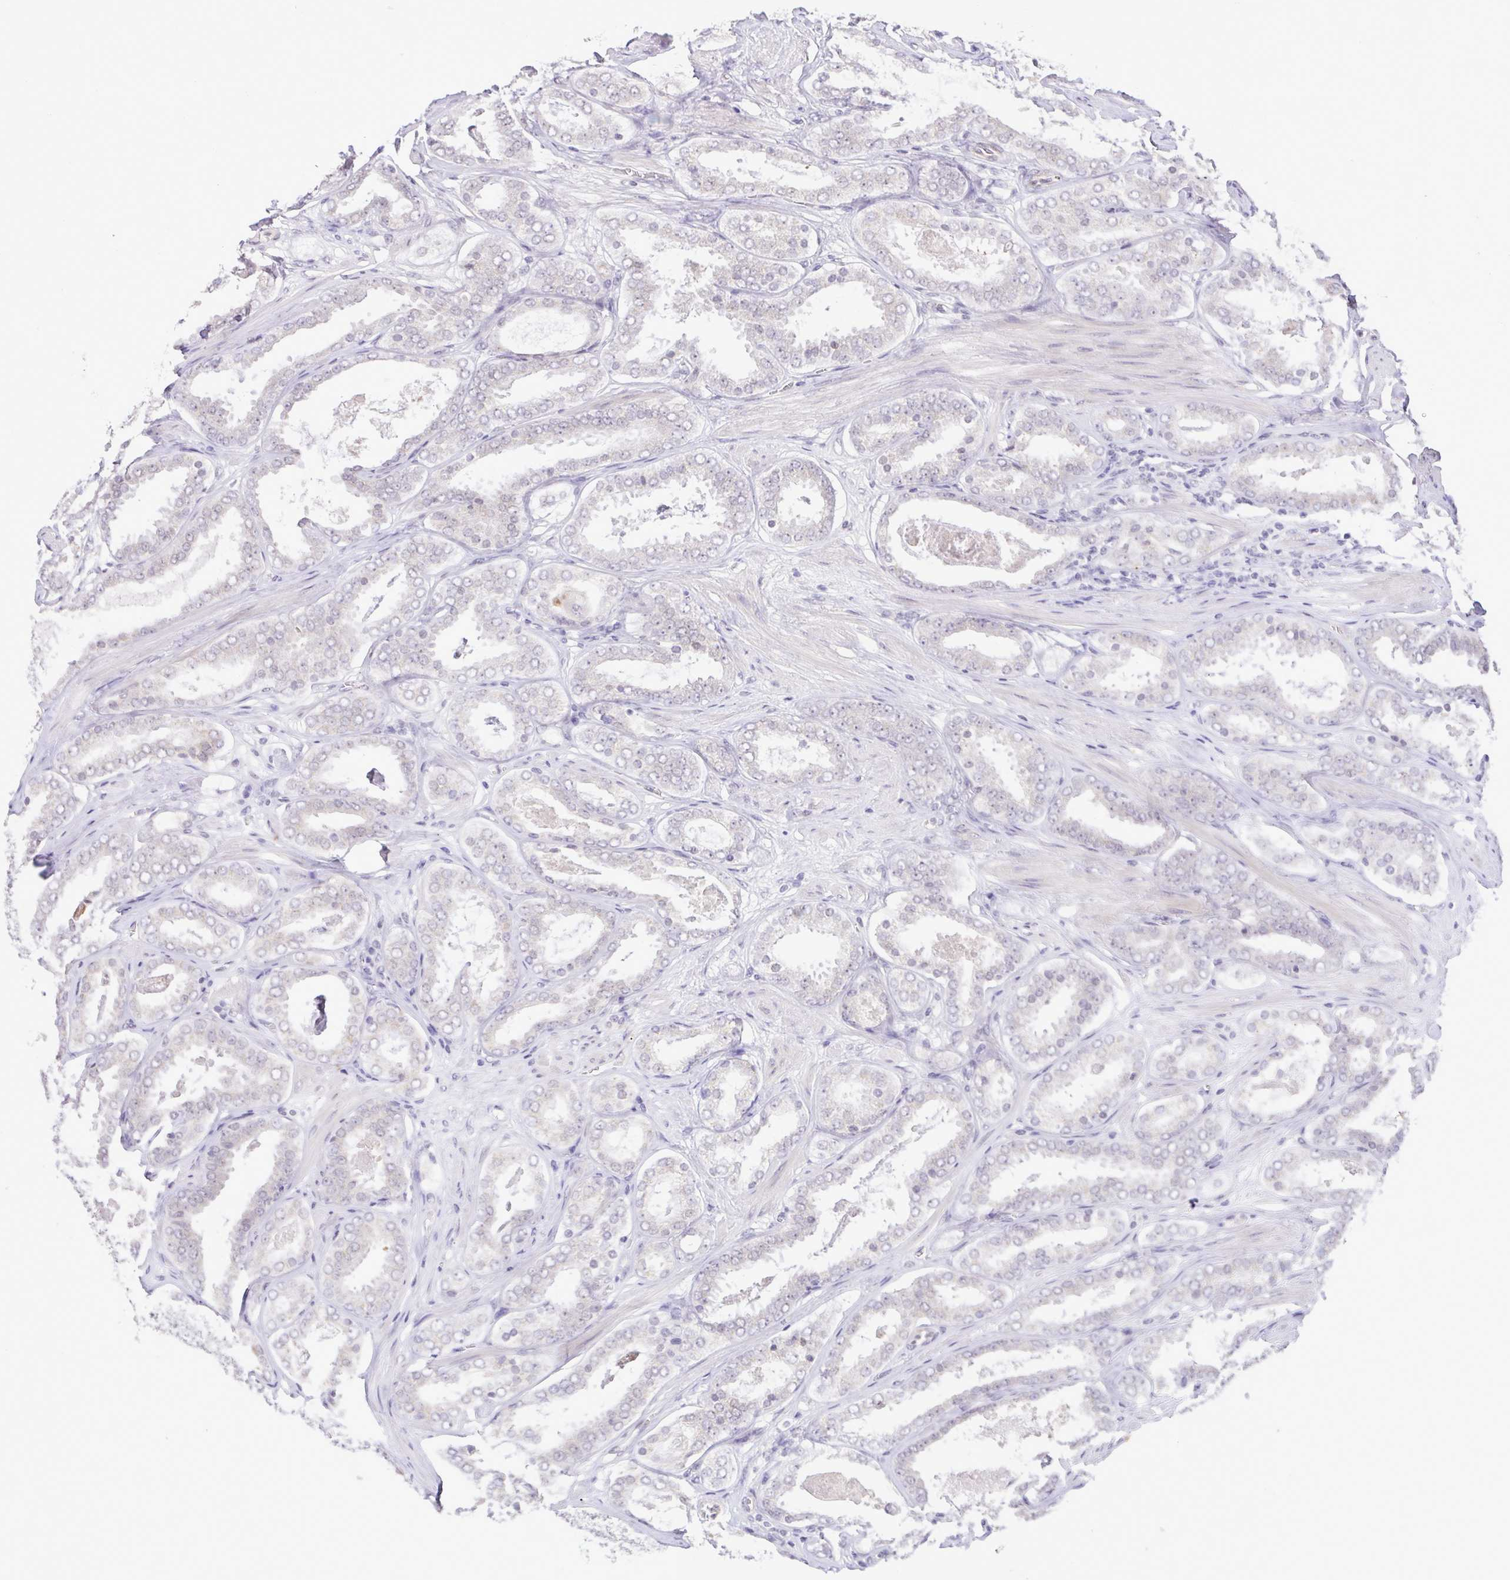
{"staining": {"intensity": "negative", "quantity": "none", "location": "none"}, "tissue": "prostate cancer", "cell_type": "Tumor cells", "image_type": "cancer", "snomed": [{"axis": "morphology", "description": "Adenocarcinoma, High grade"}, {"axis": "topography", "description": "Prostate"}], "caption": "High power microscopy micrograph of an IHC image of prostate adenocarcinoma (high-grade), revealing no significant positivity in tumor cells. (Stains: DAB immunohistochemistry (IHC) with hematoxylin counter stain, Microscopy: brightfield microscopy at high magnification).", "gene": "IL1RN", "patient": {"sex": "male", "age": 63}}